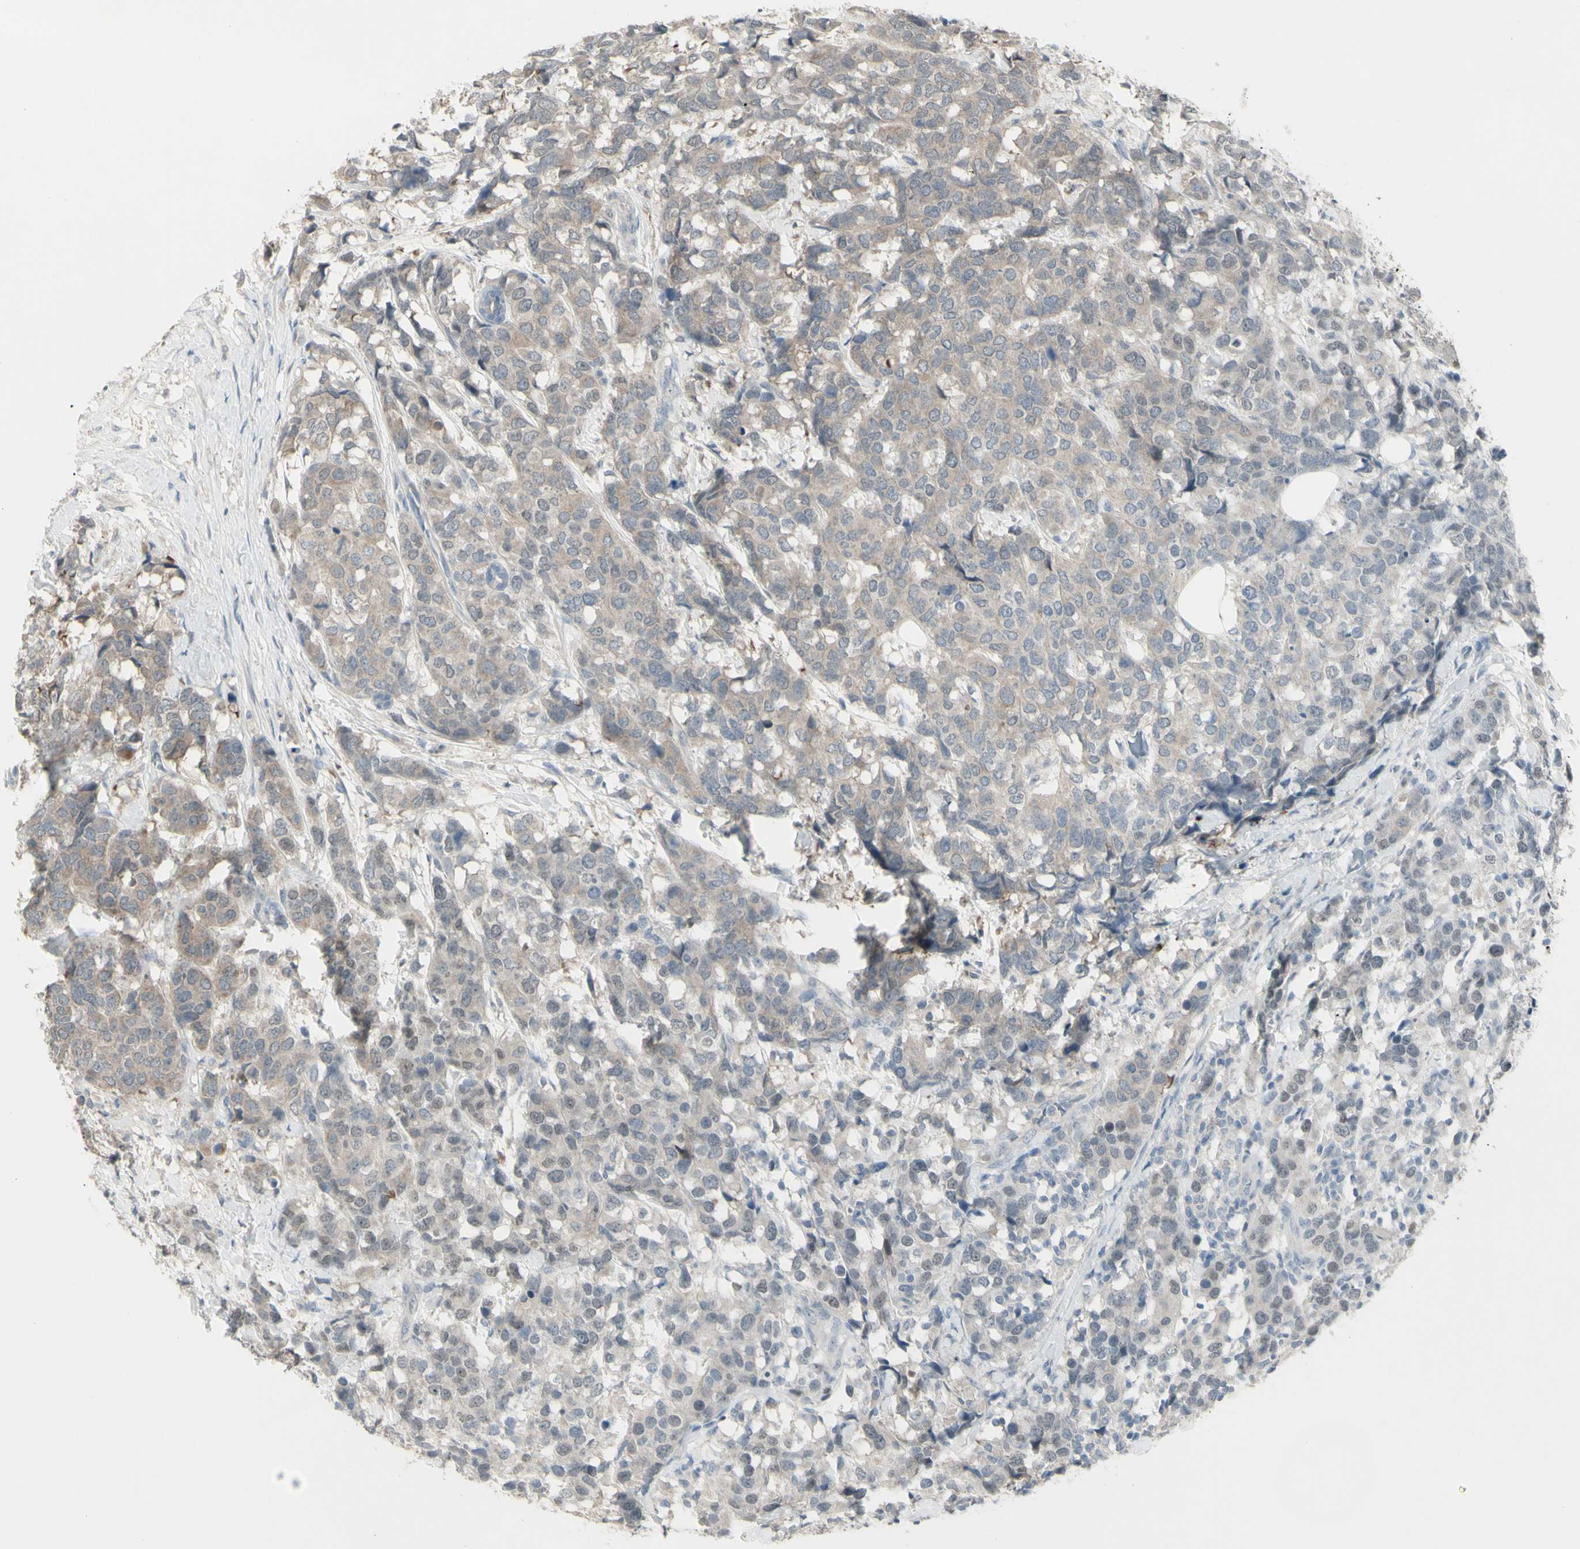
{"staining": {"intensity": "weak", "quantity": "25%-75%", "location": "cytoplasmic/membranous"}, "tissue": "breast cancer", "cell_type": "Tumor cells", "image_type": "cancer", "snomed": [{"axis": "morphology", "description": "Lobular carcinoma"}, {"axis": "topography", "description": "Breast"}], "caption": "Breast lobular carcinoma tissue shows weak cytoplasmic/membranous staining in about 25%-75% of tumor cells, visualized by immunohistochemistry.", "gene": "PIAS4", "patient": {"sex": "female", "age": 59}}